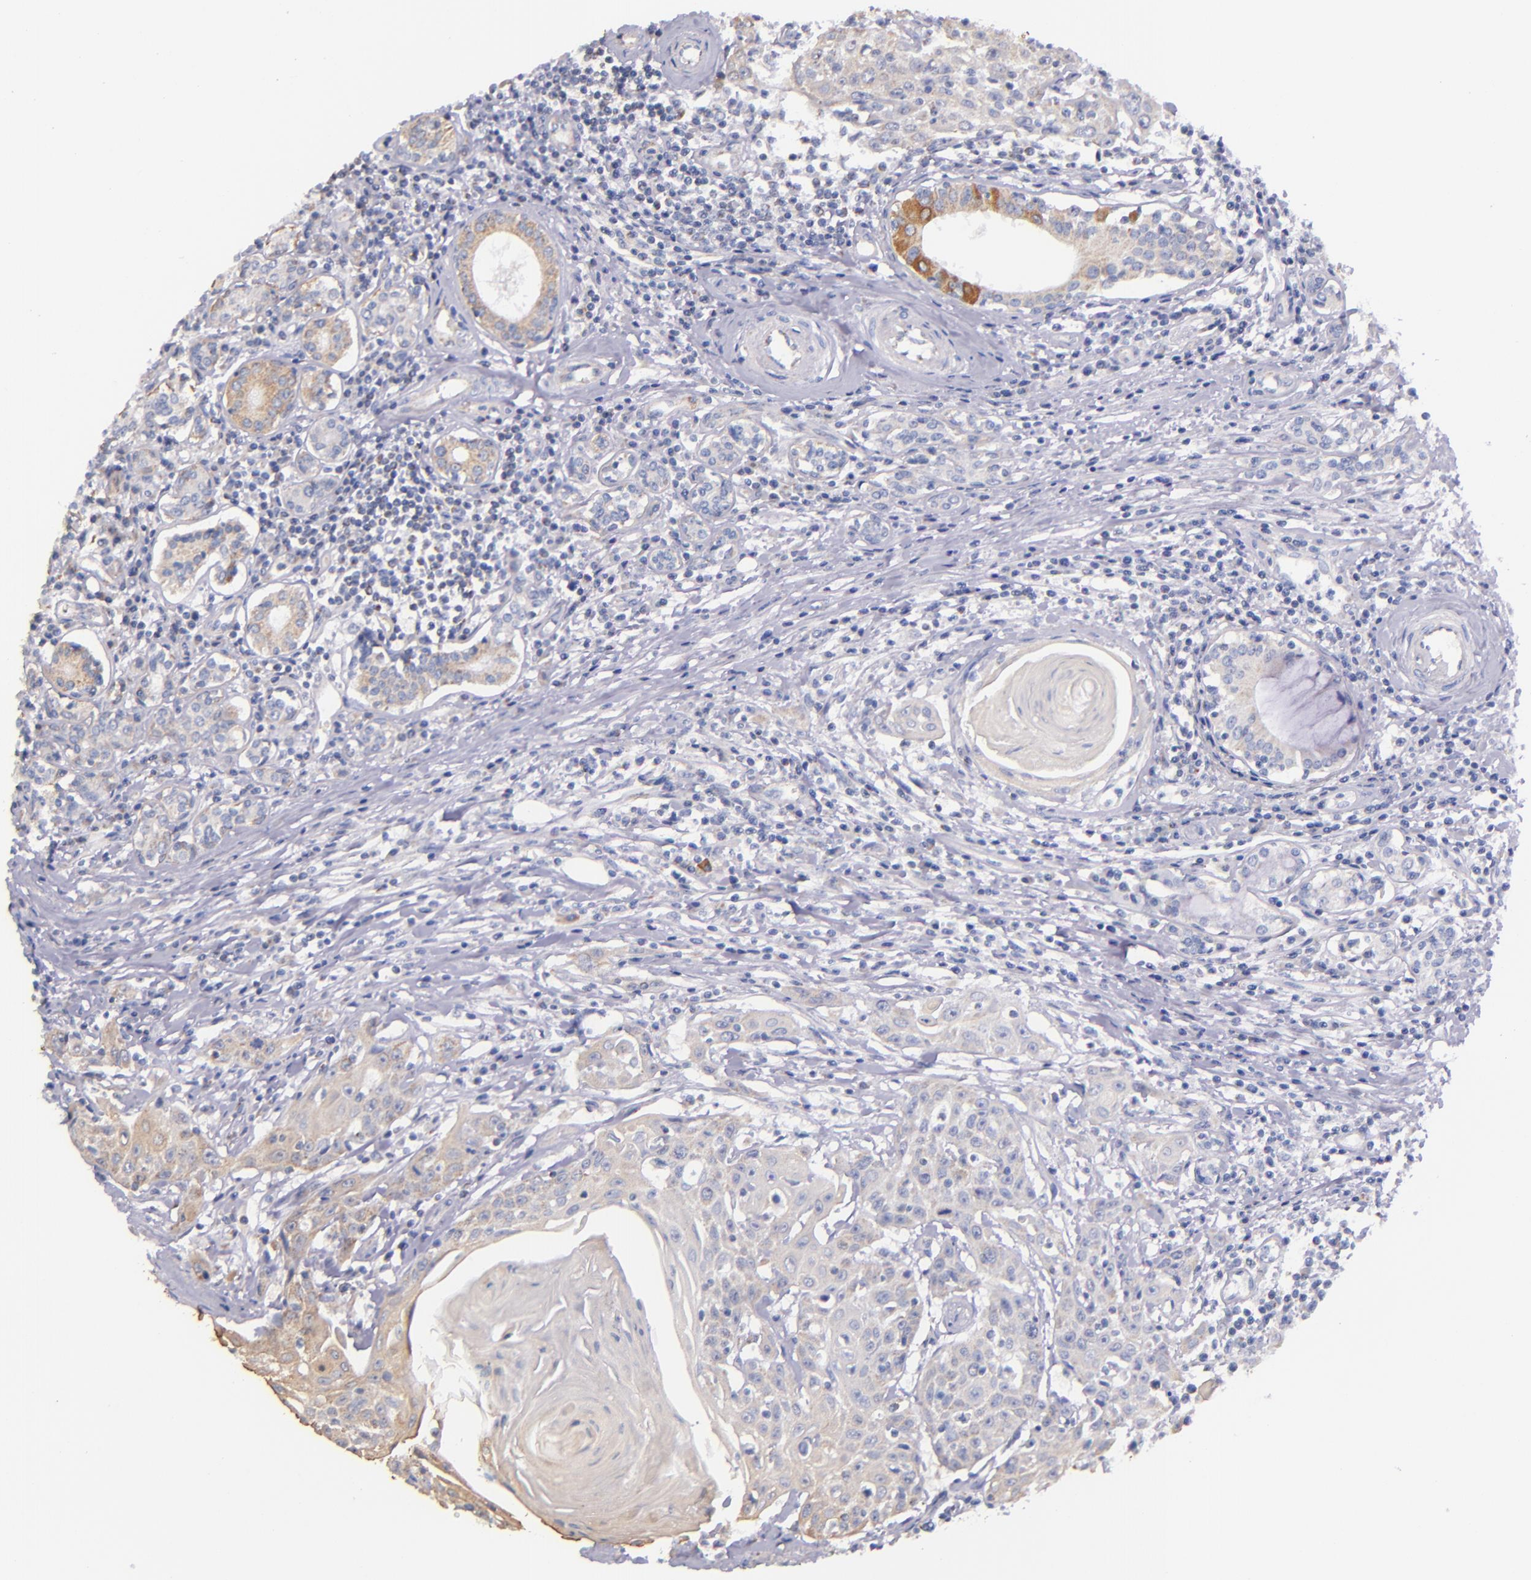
{"staining": {"intensity": "weak", "quantity": ">75%", "location": "cytoplasmic/membranous"}, "tissue": "head and neck cancer", "cell_type": "Tumor cells", "image_type": "cancer", "snomed": [{"axis": "morphology", "description": "Squamous cell carcinoma, NOS"}, {"axis": "morphology", "description": "Squamous cell carcinoma, metastatic, NOS"}, {"axis": "topography", "description": "Lymph node"}, {"axis": "topography", "description": "Salivary gland"}, {"axis": "topography", "description": "Head-Neck"}], "caption": "Immunohistochemical staining of head and neck cancer exhibits weak cytoplasmic/membranous protein positivity in approximately >75% of tumor cells.", "gene": "SHC1", "patient": {"sex": "female", "age": 74}}